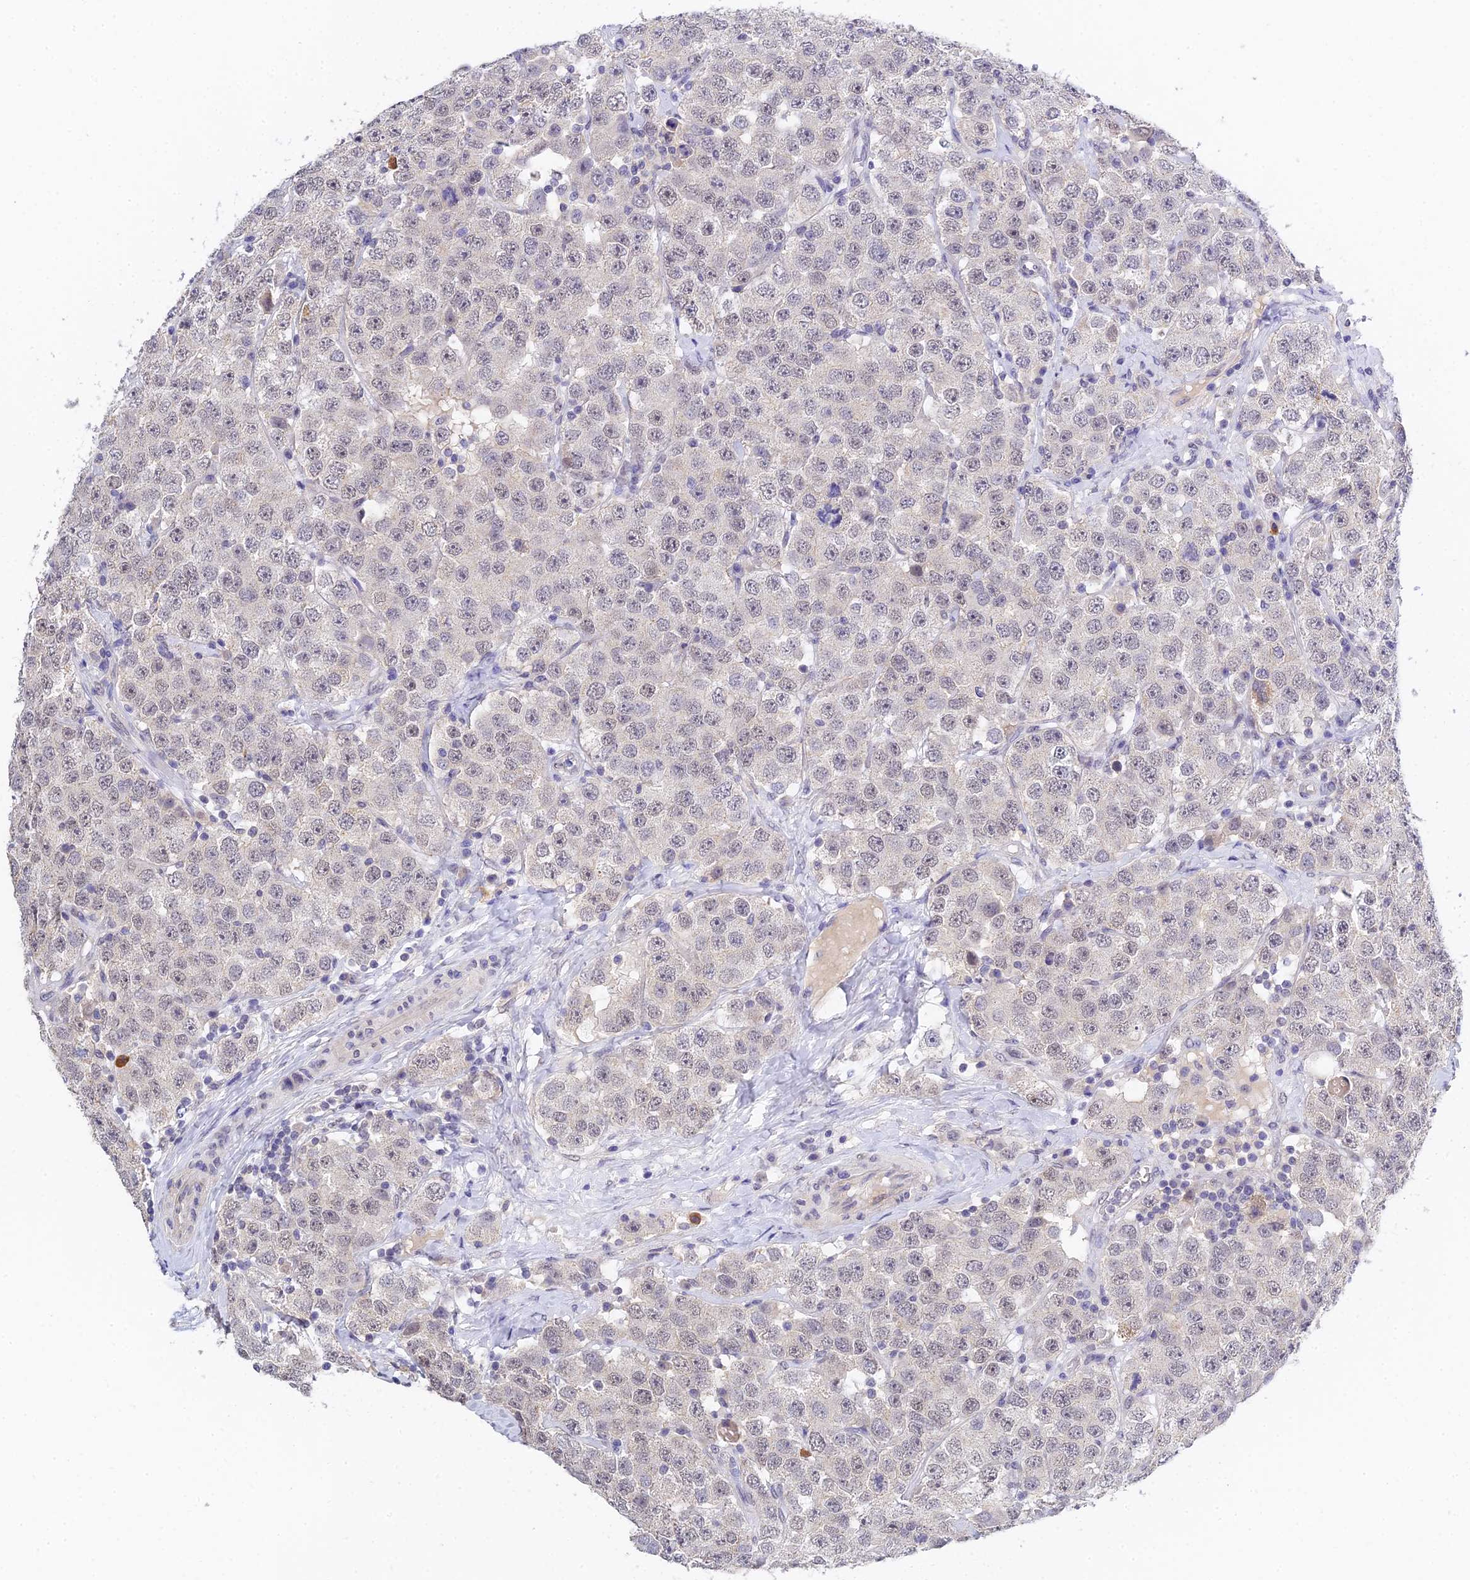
{"staining": {"intensity": "negative", "quantity": "none", "location": "none"}, "tissue": "testis cancer", "cell_type": "Tumor cells", "image_type": "cancer", "snomed": [{"axis": "morphology", "description": "Seminoma, NOS"}, {"axis": "topography", "description": "Testis"}], "caption": "Seminoma (testis) was stained to show a protein in brown. There is no significant expression in tumor cells.", "gene": "HOXB1", "patient": {"sex": "male", "age": 28}}